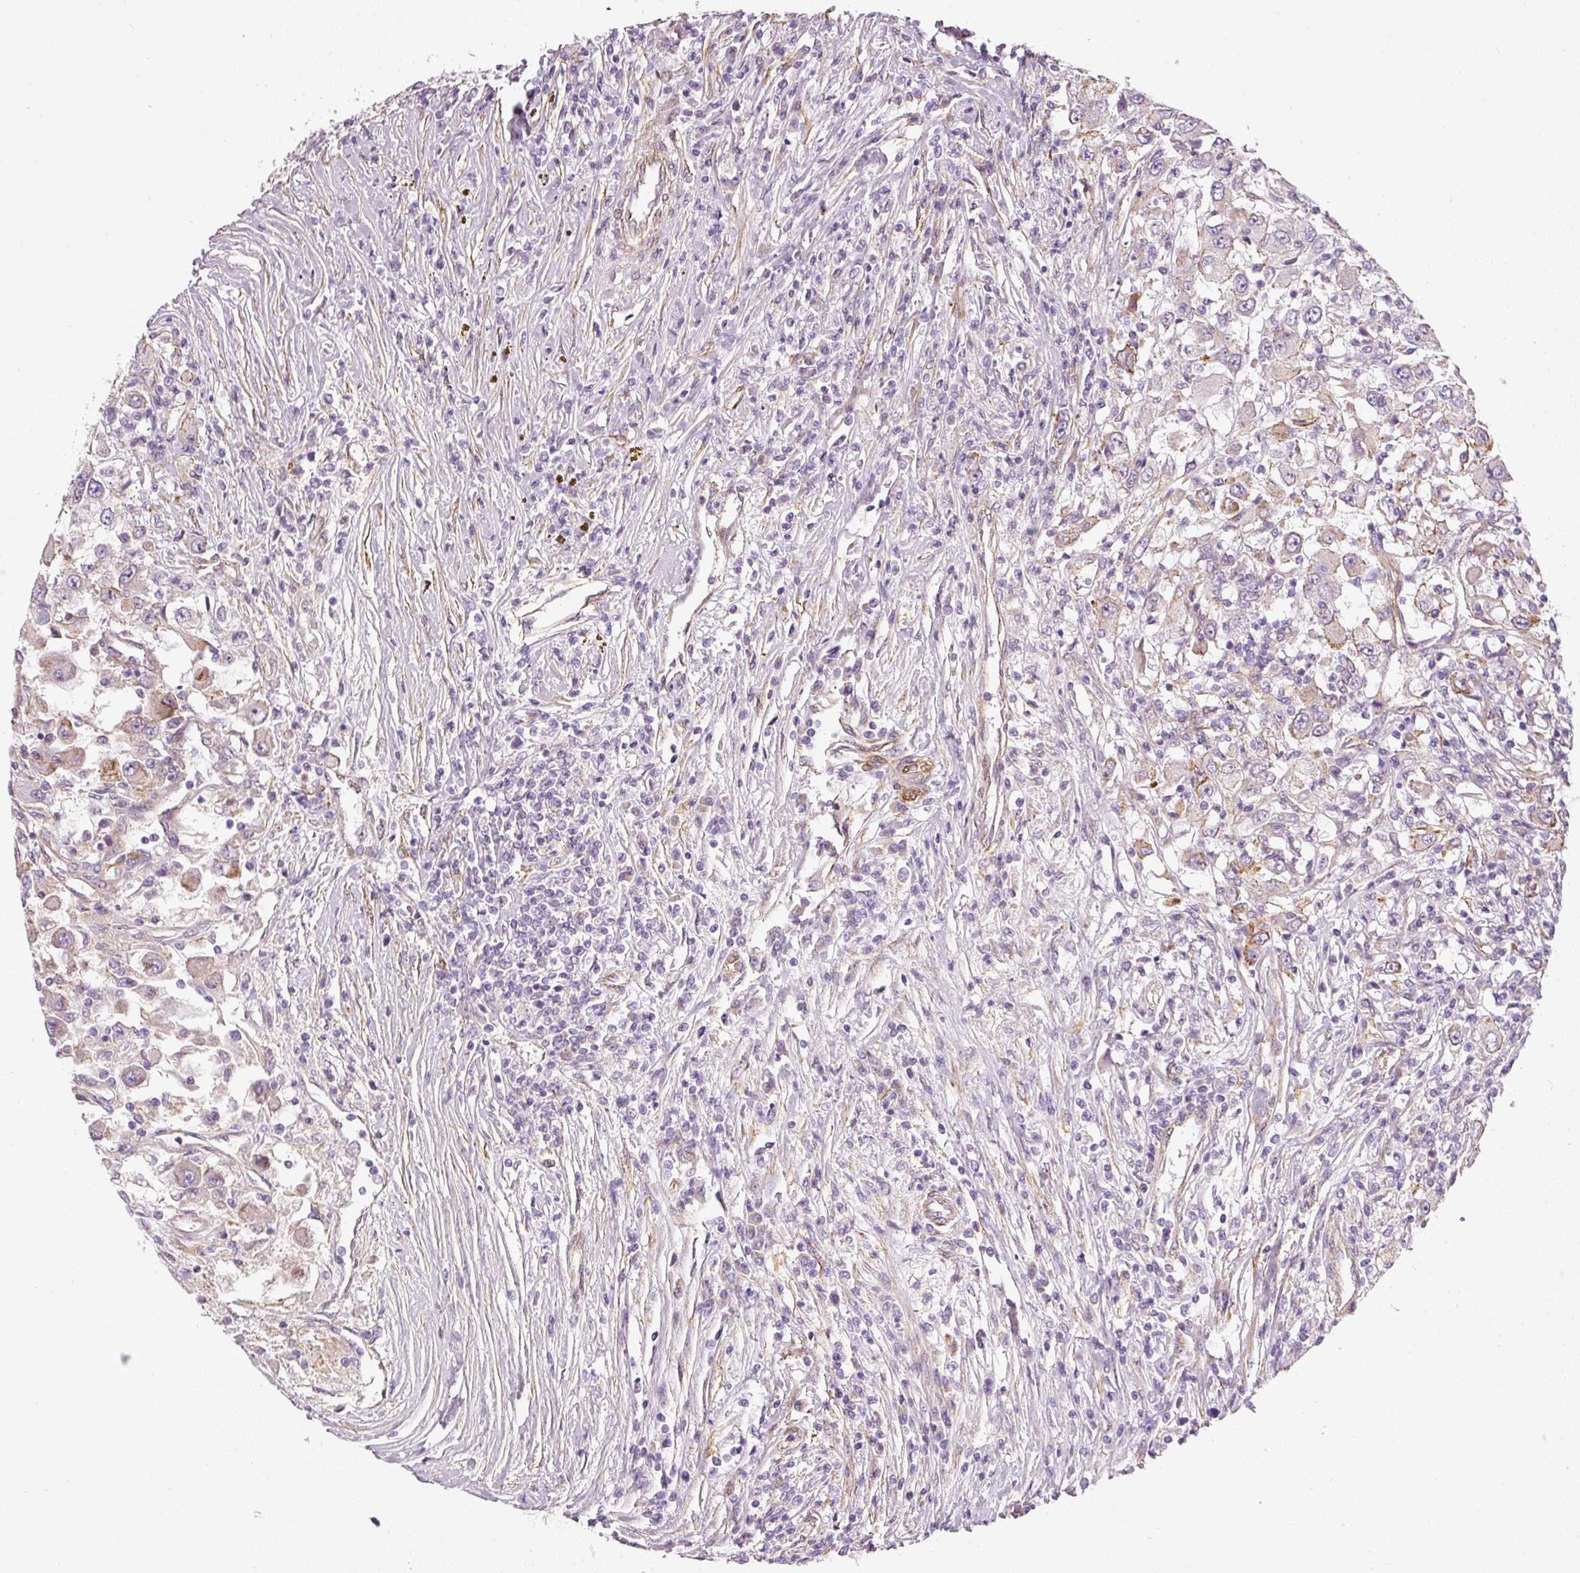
{"staining": {"intensity": "negative", "quantity": "none", "location": "none"}, "tissue": "renal cancer", "cell_type": "Tumor cells", "image_type": "cancer", "snomed": [{"axis": "morphology", "description": "Adenocarcinoma, NOS"}, {"axis": "topography", "description": "Kidney"}], "caption": "IHC image of human adenocarcinoma (renal) stained for a protein (brown), which reveals no staining in tumor cells. Brightfield microscopy of IHC stained with DAB (3,3'-diaminobenzidine) (brown) and hematoxylin (blue), captured at high magnification.", "gene": "OSR2", "patient": {"sex": "female", "age": 67}}